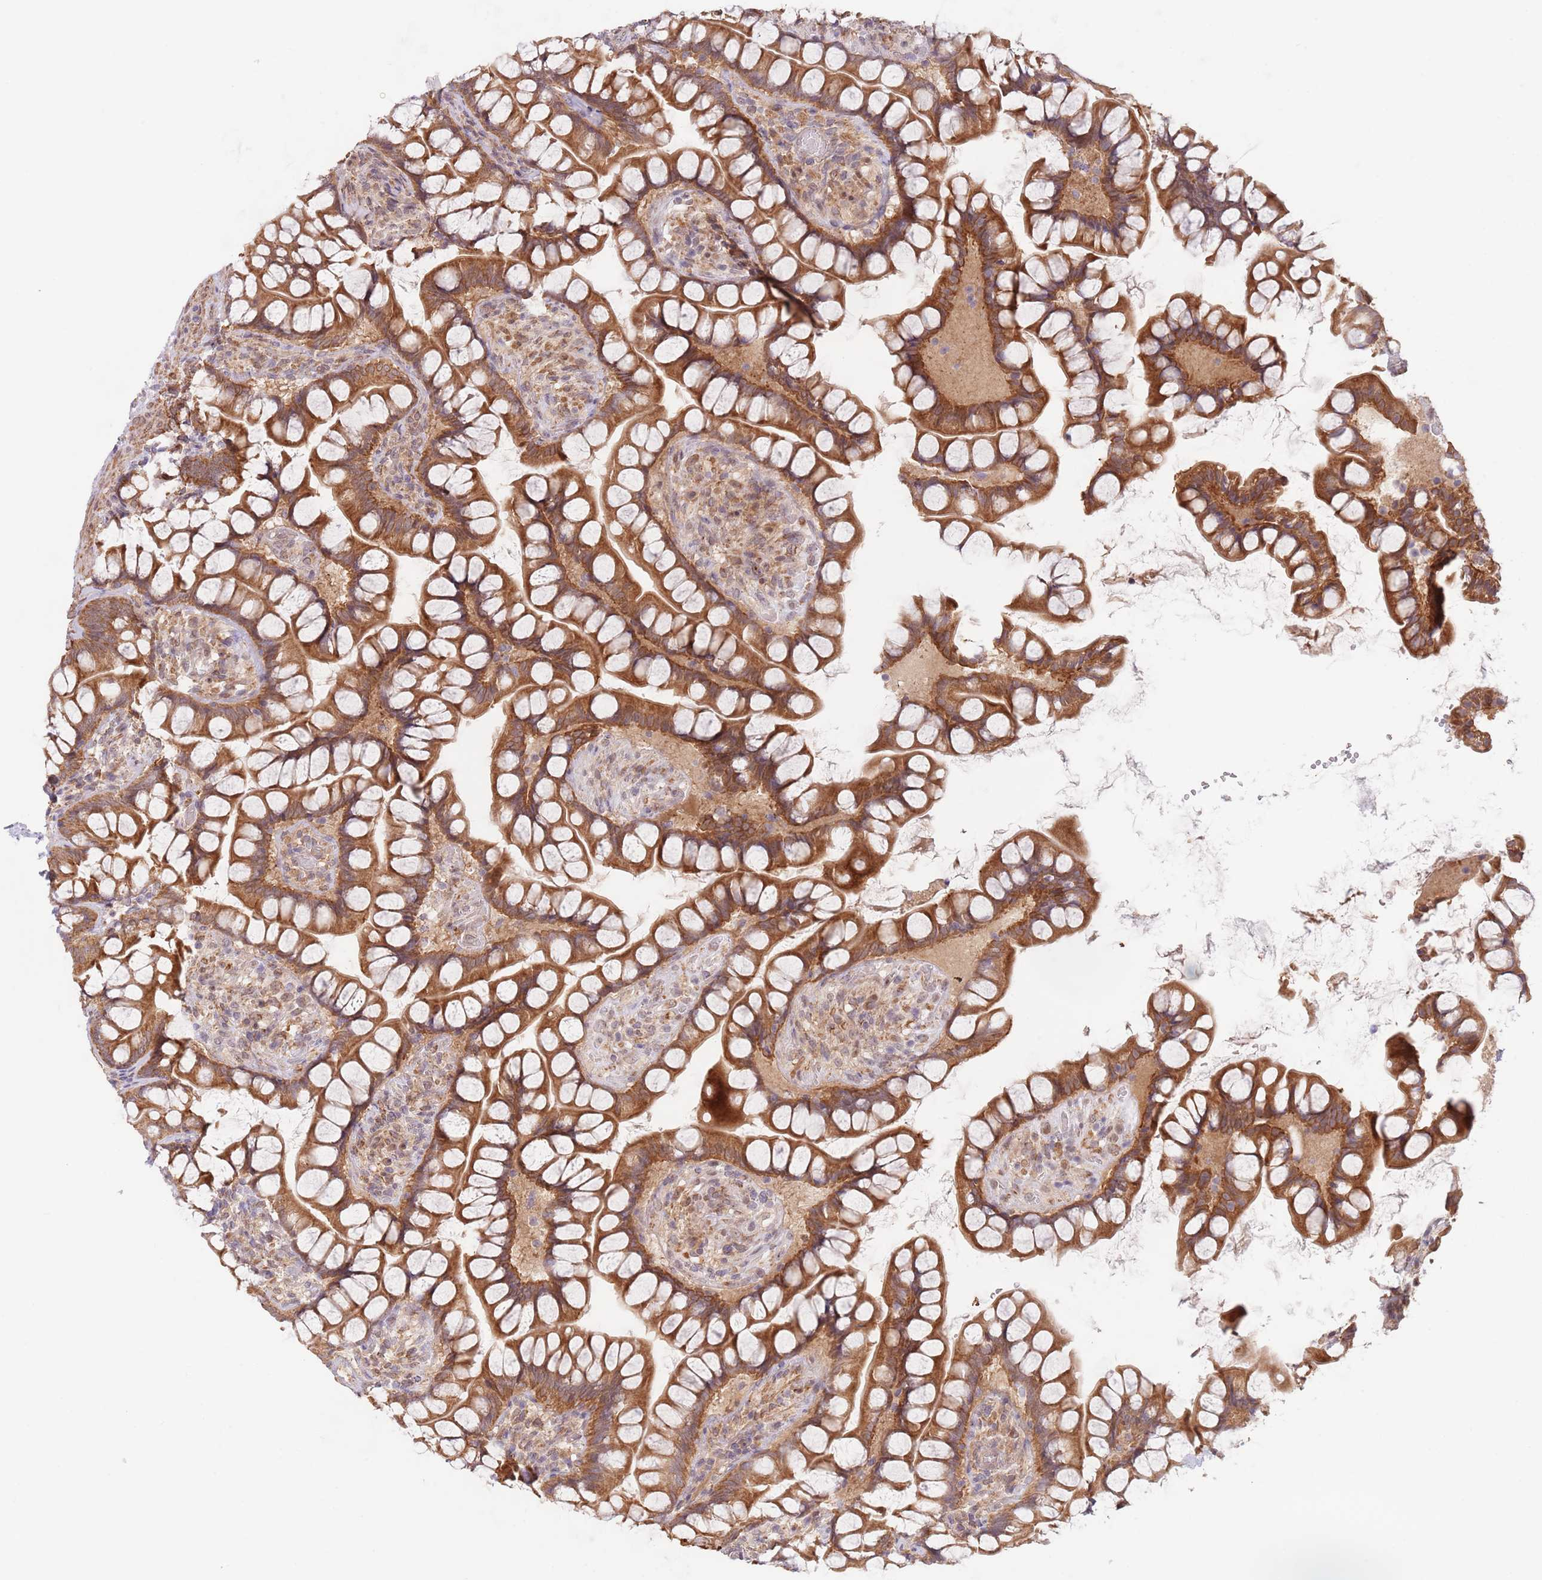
{"staining": {"intensity": "strong", "quantity": ">75%", "location": "cytoplasmic/membranous"}, "tissue": "small intestine", "cell_type": "Glandular cells", "image_type": "normal", "snomed": [{"axis": "morphology", "description": "Normal tissue, NOS"}, {"axis": "topography", "description": "Small intestine"}], "caption": "Glandular cells show high levels of strong cytoplasmic/membranous expression in approximately >75% of cells in normal human small intestine.", "gene": "UQCC3", "patient": {"sex": "male", "age": 70}}